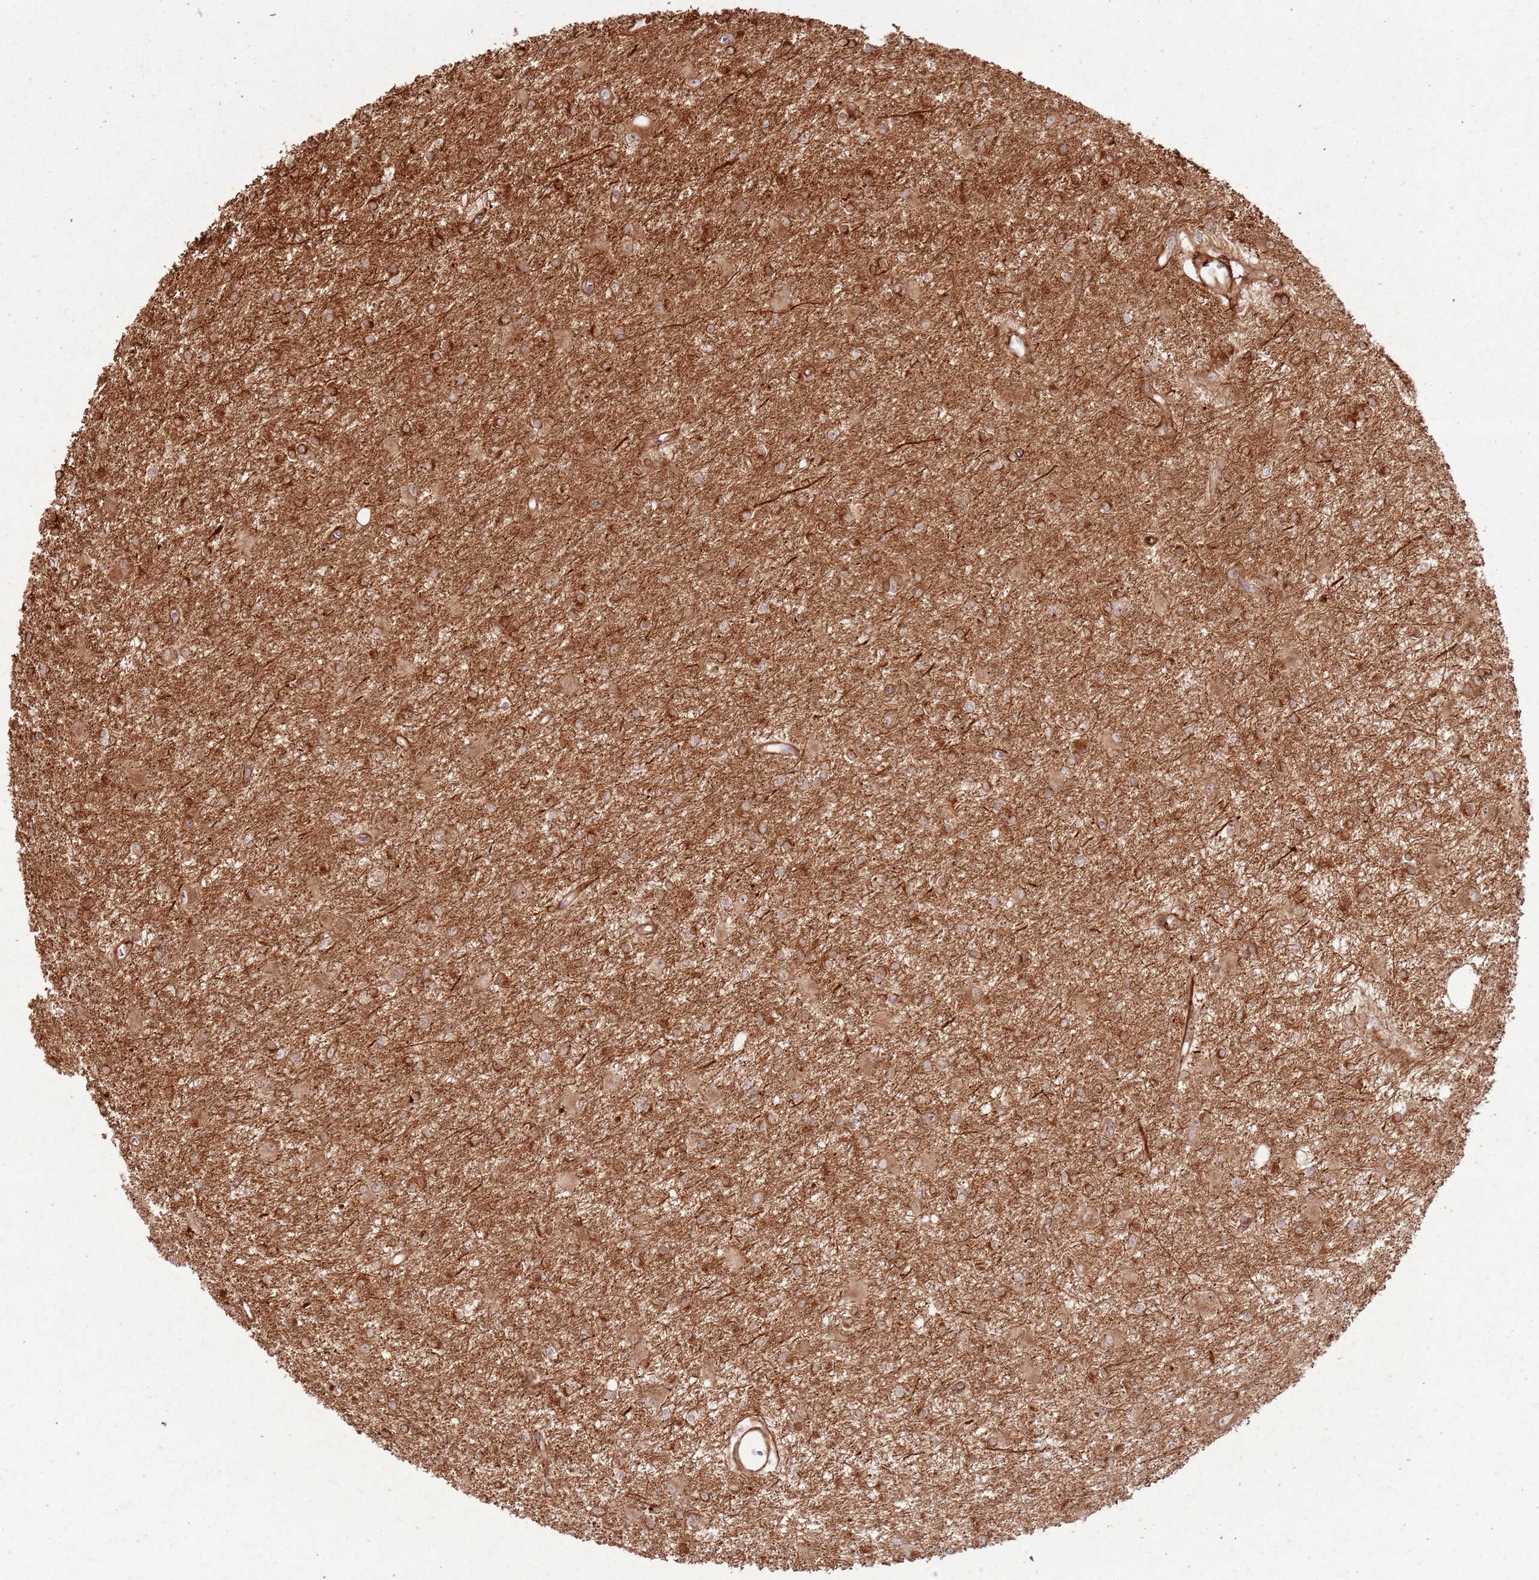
{"staining": {"intensity": "strong", "quantity": ">75%", "location": "cytoplasmic/membranous,nuclear"}, "tissue": "glioma", "cell_type": "Tumor cells", "image_type": "cancer", "snomed": [{"axis": "morphology", "description": "Glioma, malignant, High grade"}, {"axis": "topography", "description": "Brain"}], "caption": "Protein analysis of high-grade glioma (malignant) tissue shows strong cytoplasmic/membranous and nuclear staining in approximately >75% of tumor cells. Nuclei are stained in blue.", "gene": "ZNF623", "patient": {"sex": "female", "age": 50}}